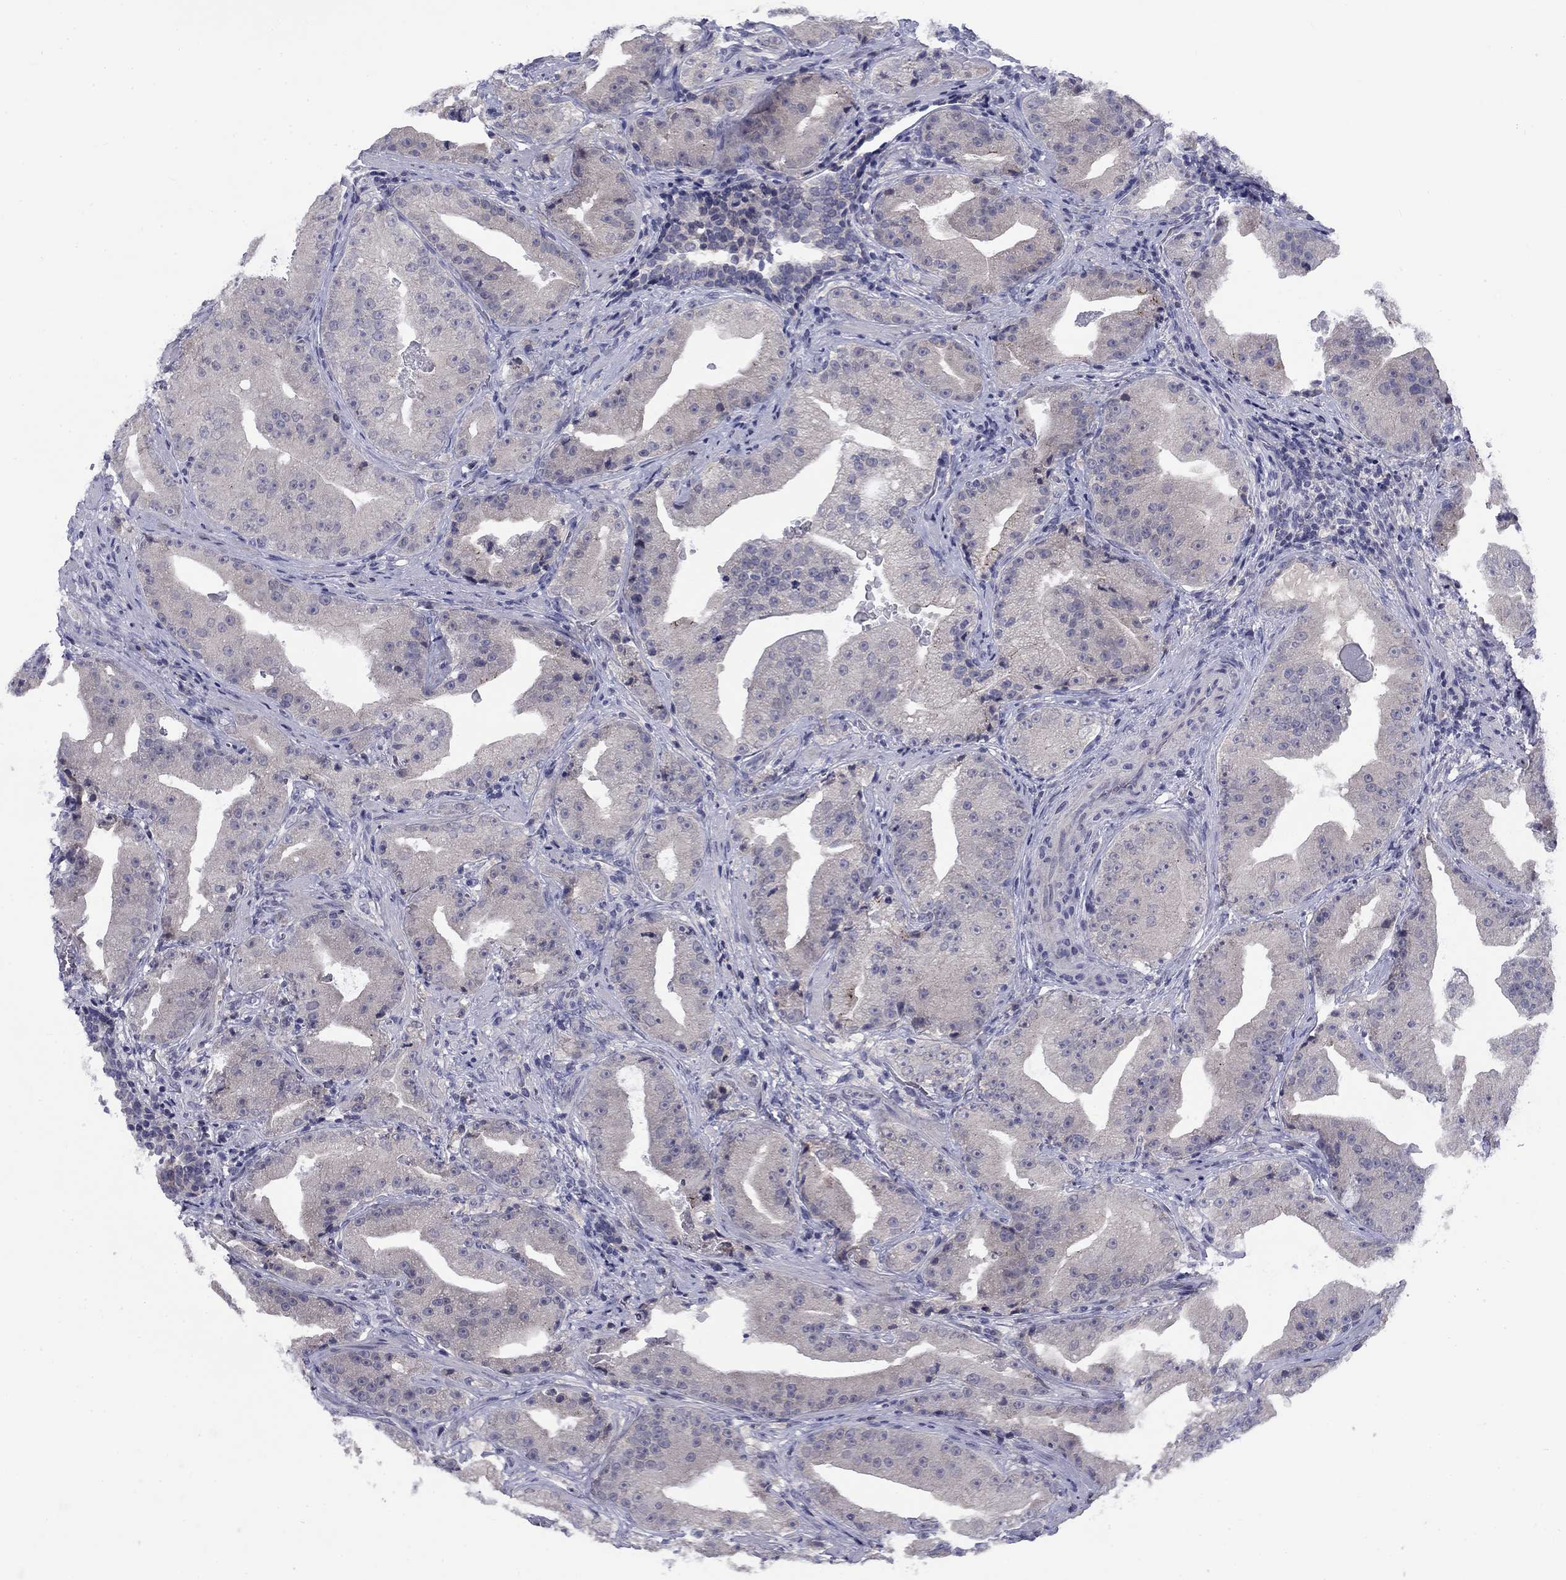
{"staining": {"intensity": "negative", "quantity": "none", "location": "none"}, "tissue": "prostate cancer", "cell_type": "Tumor cells", "image_type": "cancer", "snomed": [{"axis": "morphology", "description": "Adenocarcinoma, Low grade"}, {"axis": "topography", "description": "Prostate"}], "caption": "Tumor cells are negative for protein expression in human prostate cancer.", "gene": "CACNA1A", "patient": {"sex": "male", "age": 62}}